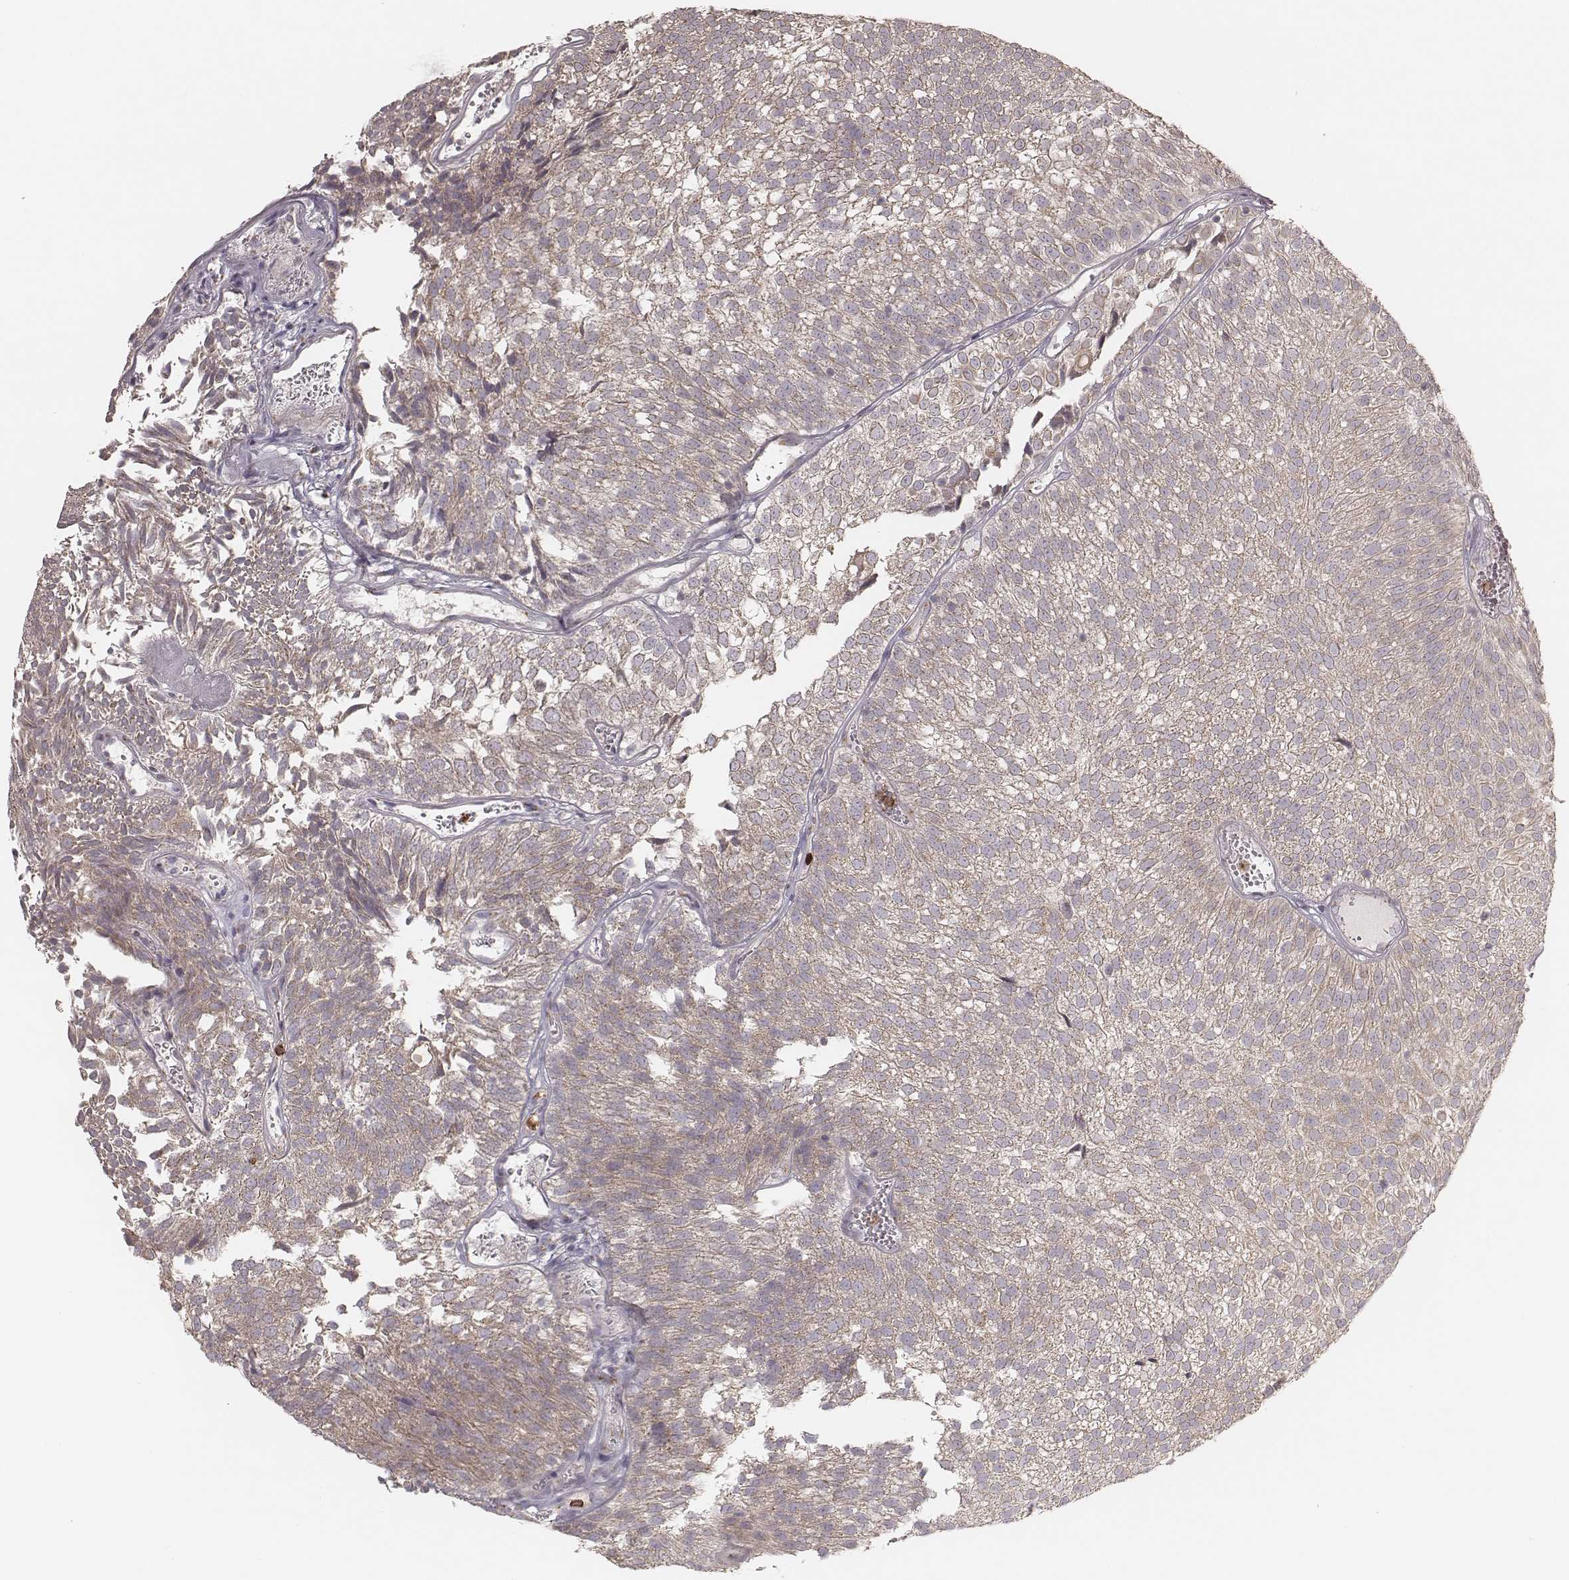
{"staining": {"intensity": "weak", "quantity": ">75%", "location": "cytoplasmic/membranous"}, "tissue": "urothelial cancer", "cell_type": "Tumor cells", "image_type": "cancer", "snomed": [{"axis": "morphology", "description": "Urothelial carcinoma, Low grade"}, {"axis": "topography", "description": "Urinary bladder"}], "caption": "Low-grade urothelial carcinoma stained with DAB (3,3'-diaminobenzidine) immunohistochemistry (IHC) demonstrates low levels of weak cytoplasmic/membranous positivity in about >75% of tumor cells.", "gene": "ABCA7", "patient": {"sex": "male", "age": 52}}